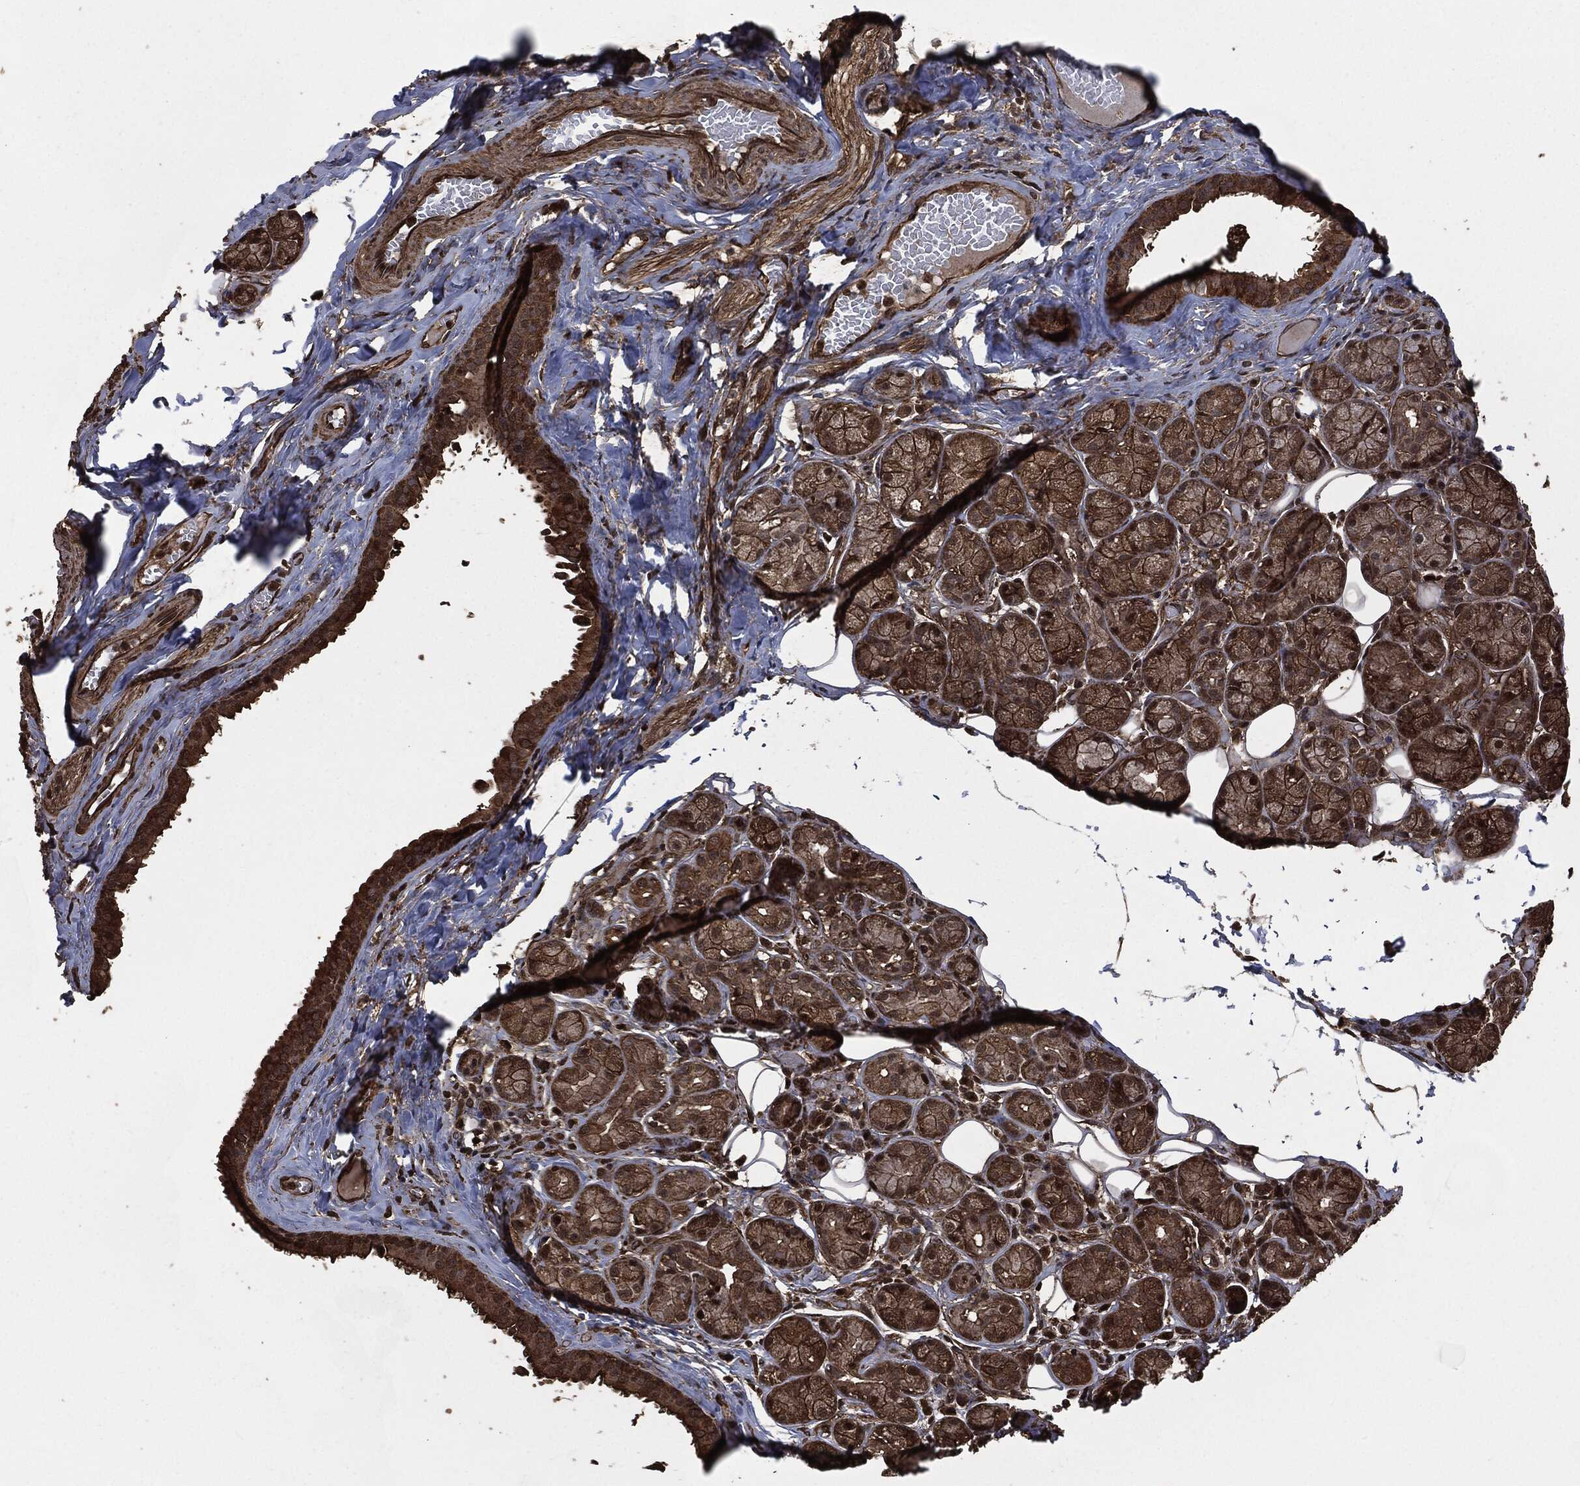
{"staining": {"intensity": "strong", "quantity": "25%-75%", "location": "cytoplasmic/membranous,nuclear"}, "tissue": "salivary gland", "cell_type": "Glandular cells", "image_type": "normal", "snomed": [{"axis": "morphology", "description": "Normal tissue, NOS"}, {"axis": "topography", "description": "Salivary gland"}], "caption": "Immunohistochemistry (IHC) (DAB) staining of benign human salivary gland displays strong cytoplasmic/membranous,nuclear protein staining in approximately 25%-75% of glandular cells.", "gene": "HRAS", "patient": {"sex": "male", "age": 71}}